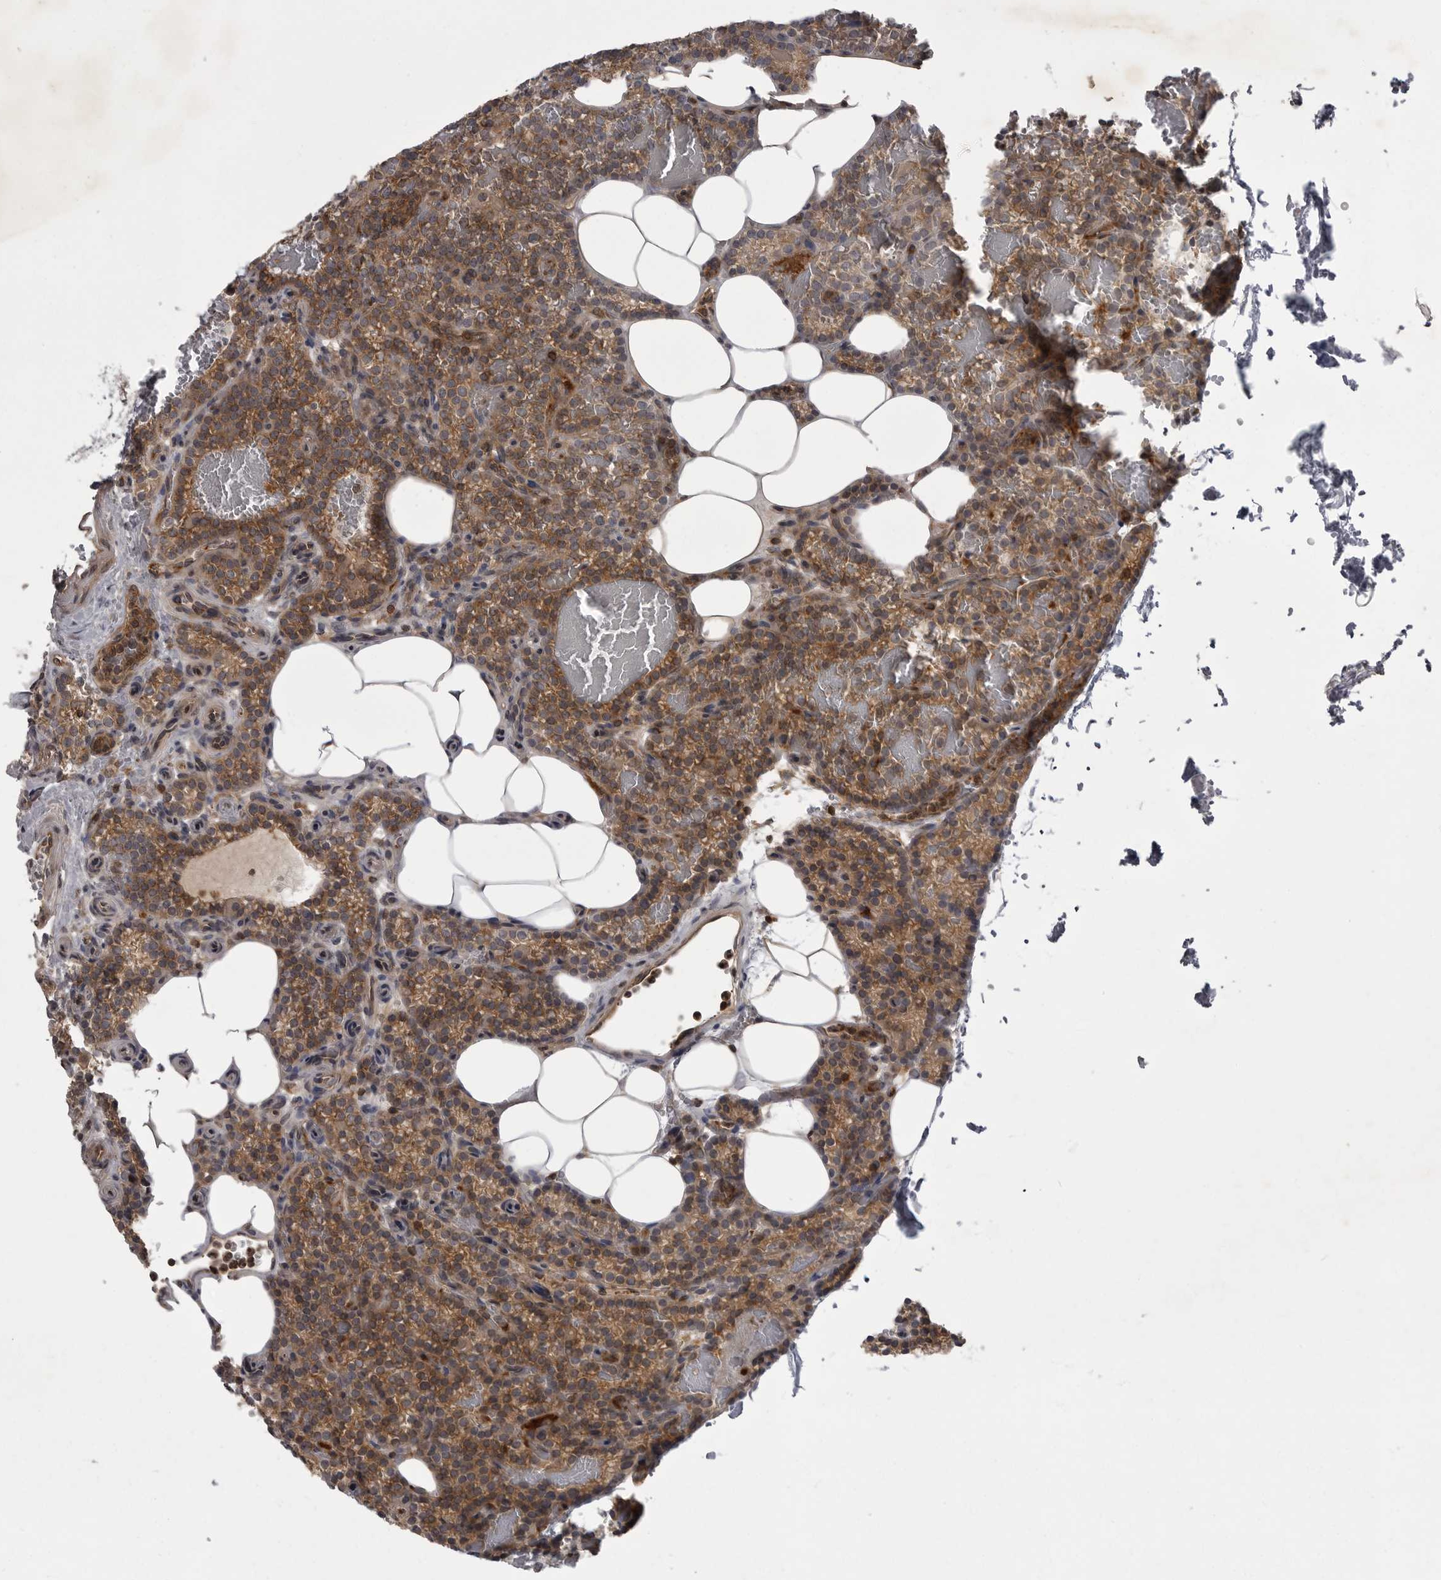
{"staining": {"intensity": "moderate", "quantity": ">75%", "location": "cytoplasmic/membranous"}, "tissue": "parathyroid gland", "cell_type": "Glandular cells", "image_type": "normal", "snomed": [{"axis": "morphology", "description": "Normal tissue, NOS"}, {"axis": "topography", "description": "Parathyroid gland"}], "caption": "Immunohistochemistry of normal human parathyroid gland displays medium levels of moderate cytoplasmic/membranous positivity in approximately >75% of glandular cells.", "gene": "STK24", "patient": {"sex": "male", "age": 58}}